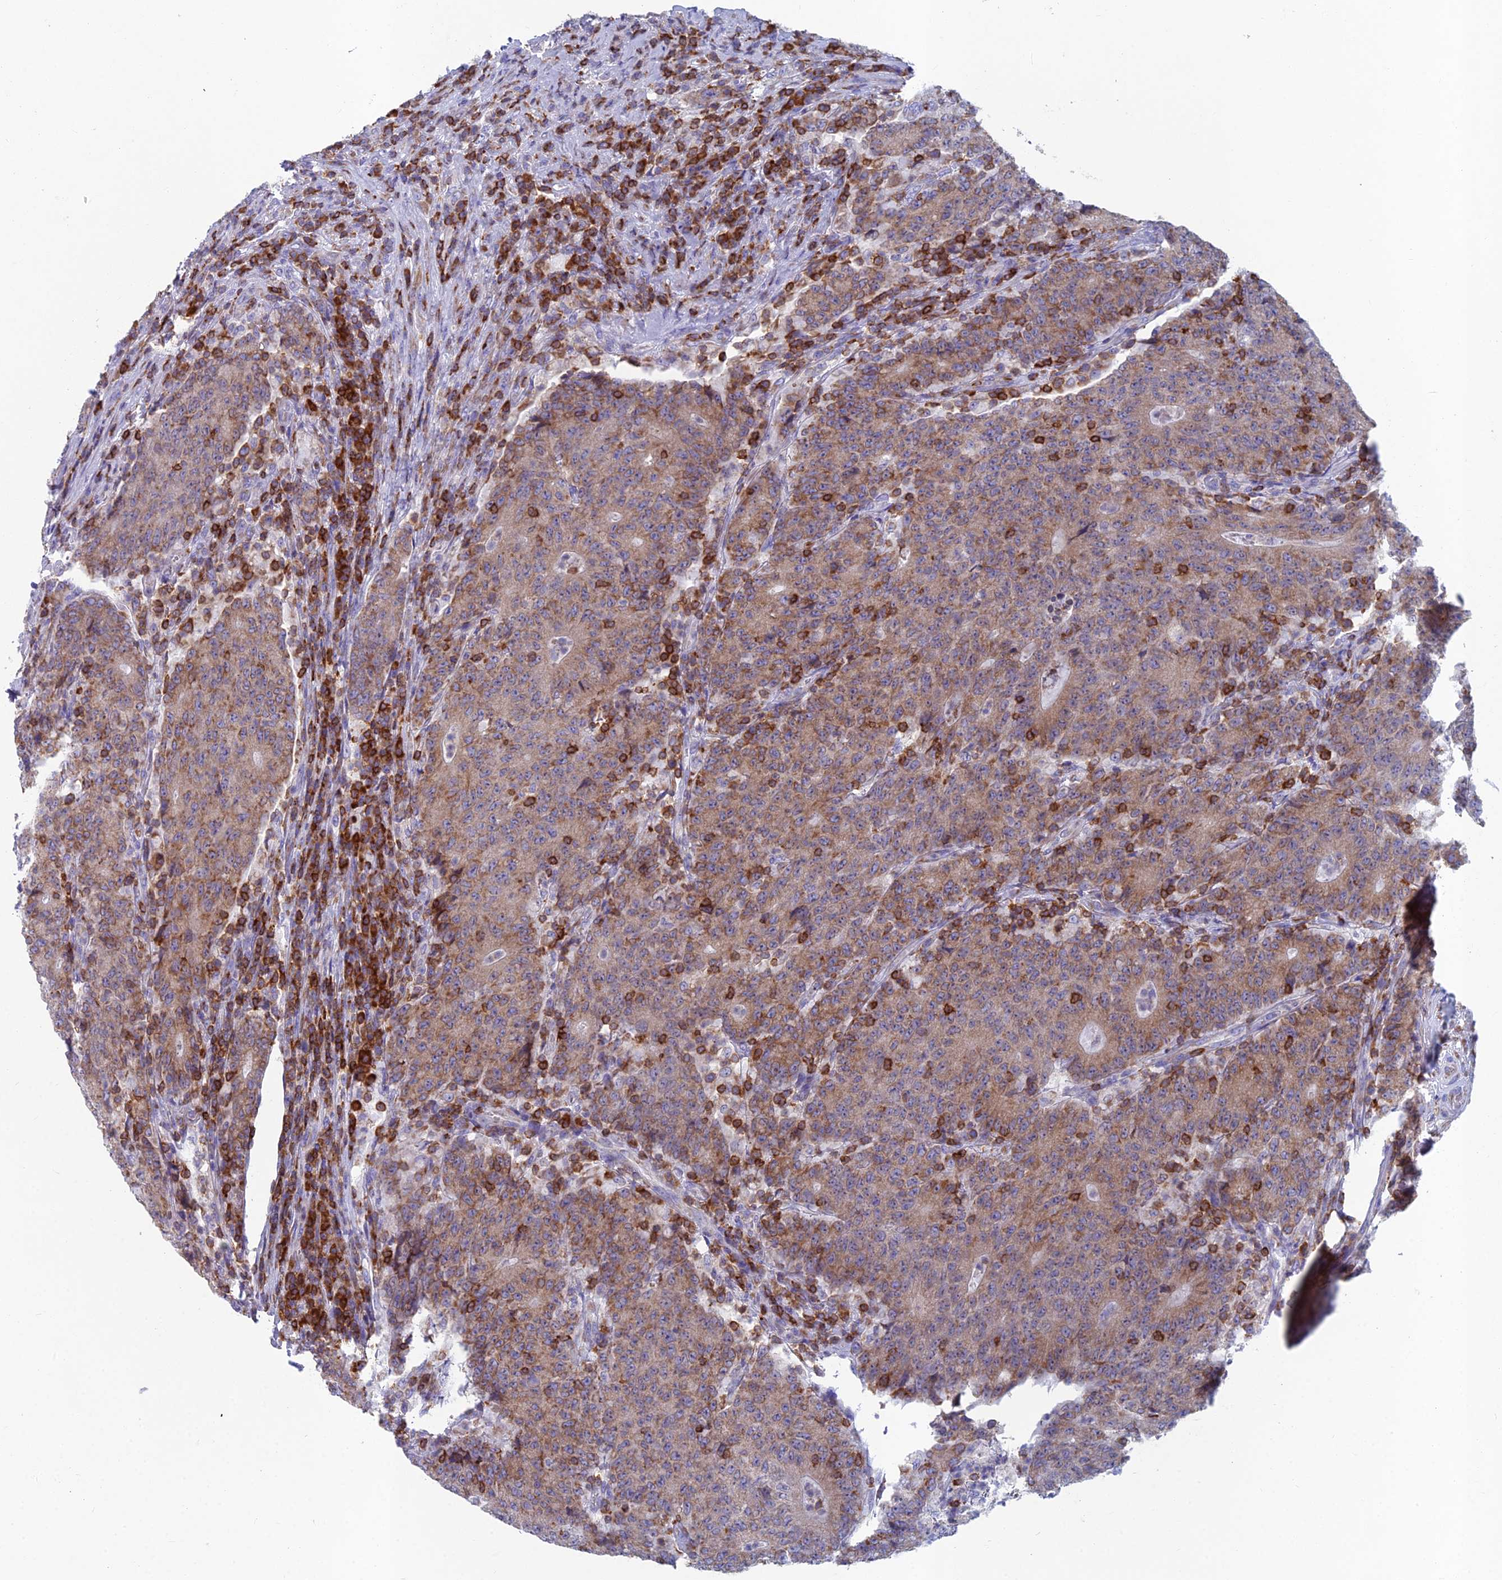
{"staining": {"intensity": "weak", "quantity": ">75%", "location": "cytoplasmic/membranous"}, "tissue": "colorectal cancer", "cell_type": "Tumor cells", "image_type": "cancer", "snomed": [{"axis": "morphology", "description": "Adenocarcinoma, NOS"}, {"axis": "topography", "description": "Colon"}], "caption": "Colorectal cancer stained with immunohistochemistry (IHC) demonstrates weak cytoplasmic/membranous positivity in about >75% of tumor cells. The staining was performed using DAB (3,3'-diaminobenzidine) to visualize the protein expression in brown, while the nuclei were stained in blue with hematoxylin (Magnification: 20x).", "gene": "ABI3BP", "patient": {"sex": "female", "age": 75}}